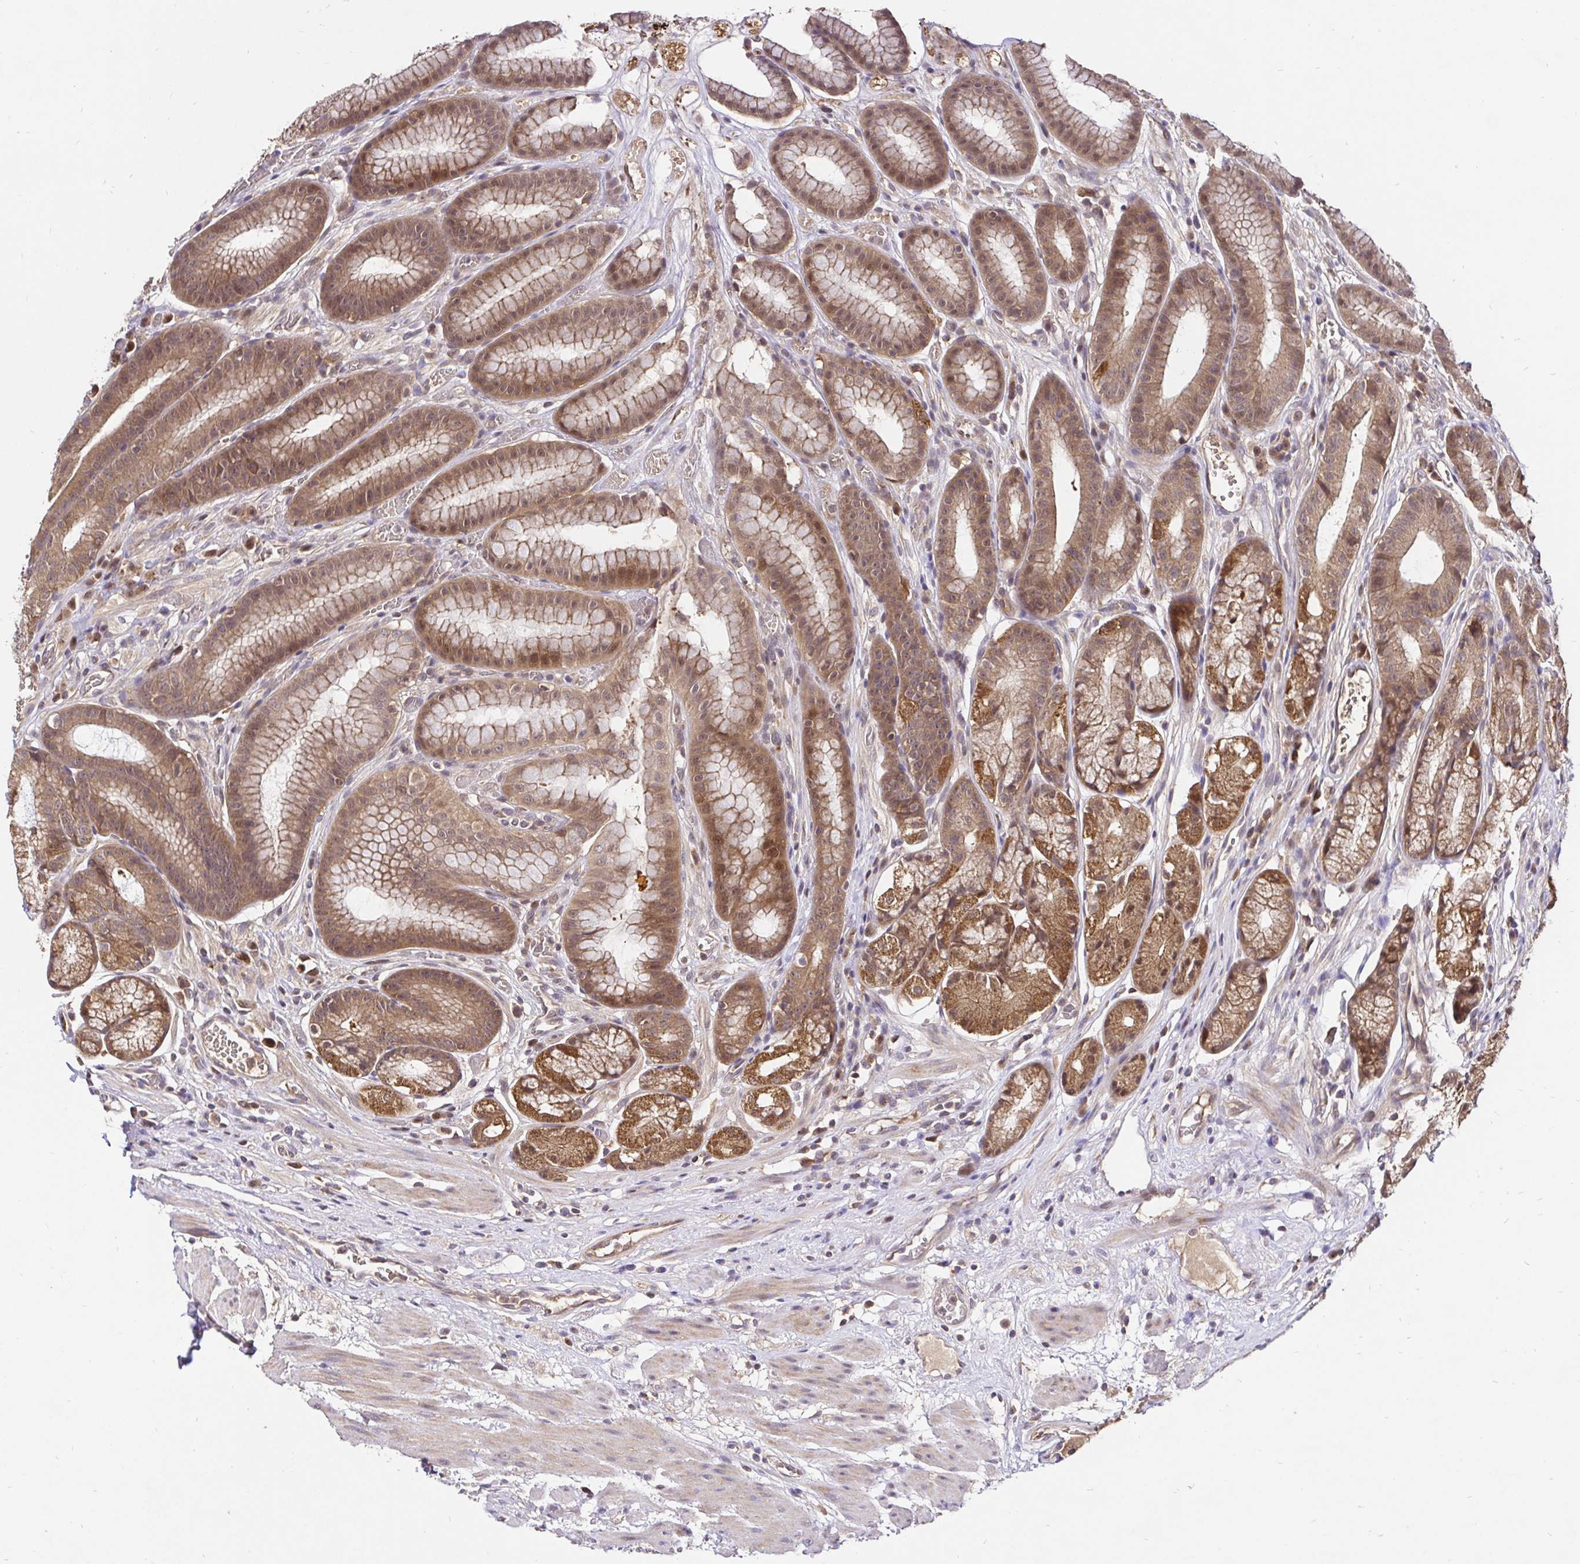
{"staining": {"intensity": "moderate", "quantity": ">75%", "location": "cytoplasmic/membranous,nuclear"}, "tissue": "stomach", "cell_type": "Glandular cells", "image_type": "normal", "snomed": [{"axis": "morphology", "description": "Normal tissue, NOS"}, {"axis": "topography", "description": "Smooth muscle"}, {"axis": "topography", "description": "Stomach"}], "caption": "IHC micrograph of benign stomach: human stomach stained using immunohistochemistry exhibits medium levels of moderate protein expression localized specifically in the cytoplasmic/membranous,nuclear of glandular cells, appearing as a cytoplasmic/membranous,nuclear brown color.", "gene": "UBE2M", "patient": {"sex": "male", "age": 70}}